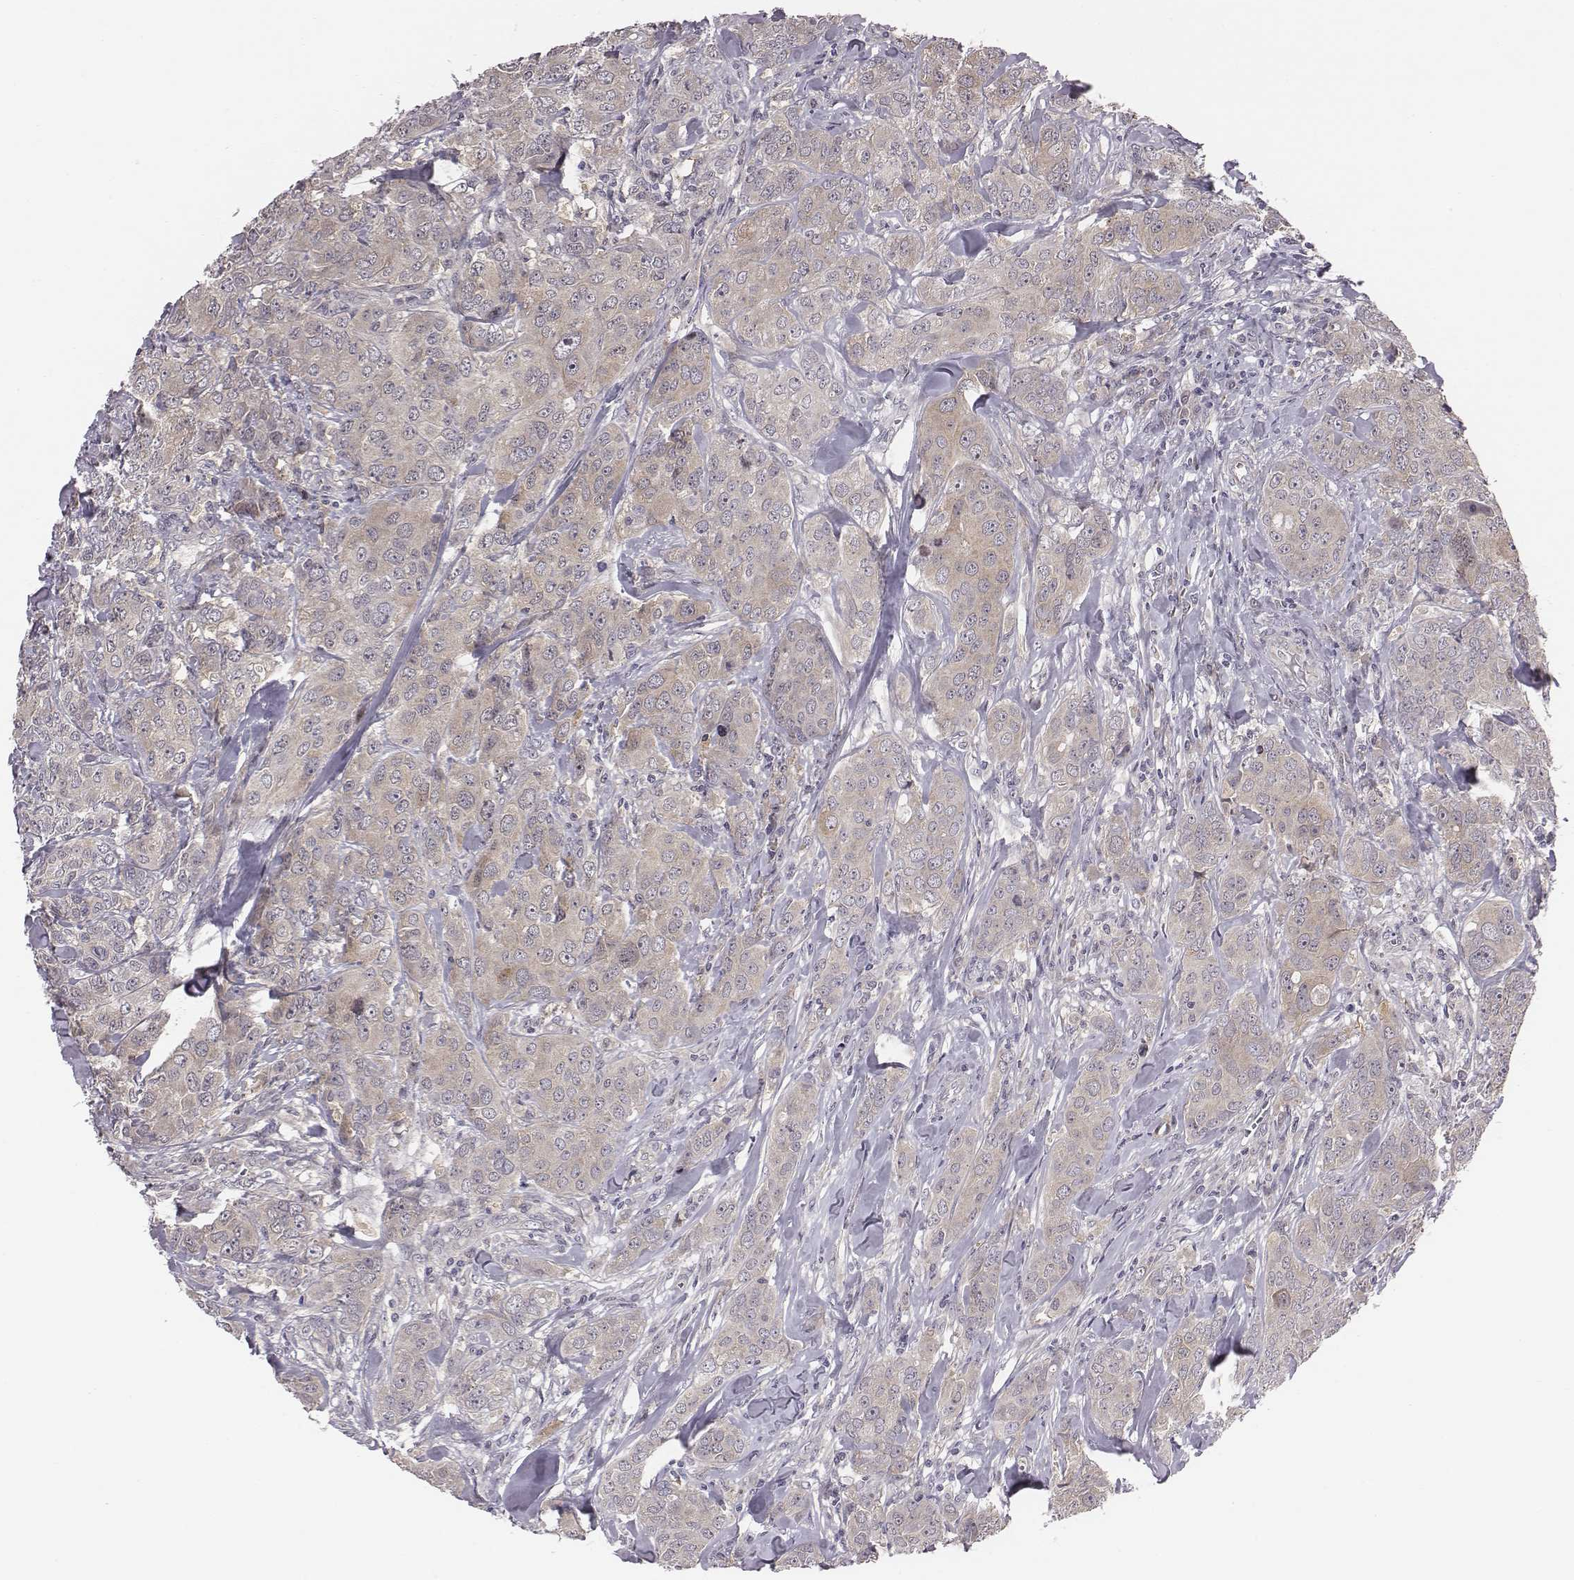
{"staining": {"intensity": "weak", "quantity": "<25%", "location": "cytoplasmic/membranous"}, "tissue": "breast cancer", "cell_type": "Tumor cells", "image_type": "cancer", "snomed": [{"axis": "morphology", "description": "Duct carcinoma"}, {"axis": "topography", "description": "Breast"}], "caption": "A high-resolution image shows immunohistochemistry staining of breast intraductal carcinoma, which reveals no significant staining in tumor cells.", "gene": "SMURF2", "patient": {"sex": "female", "age": 43}}